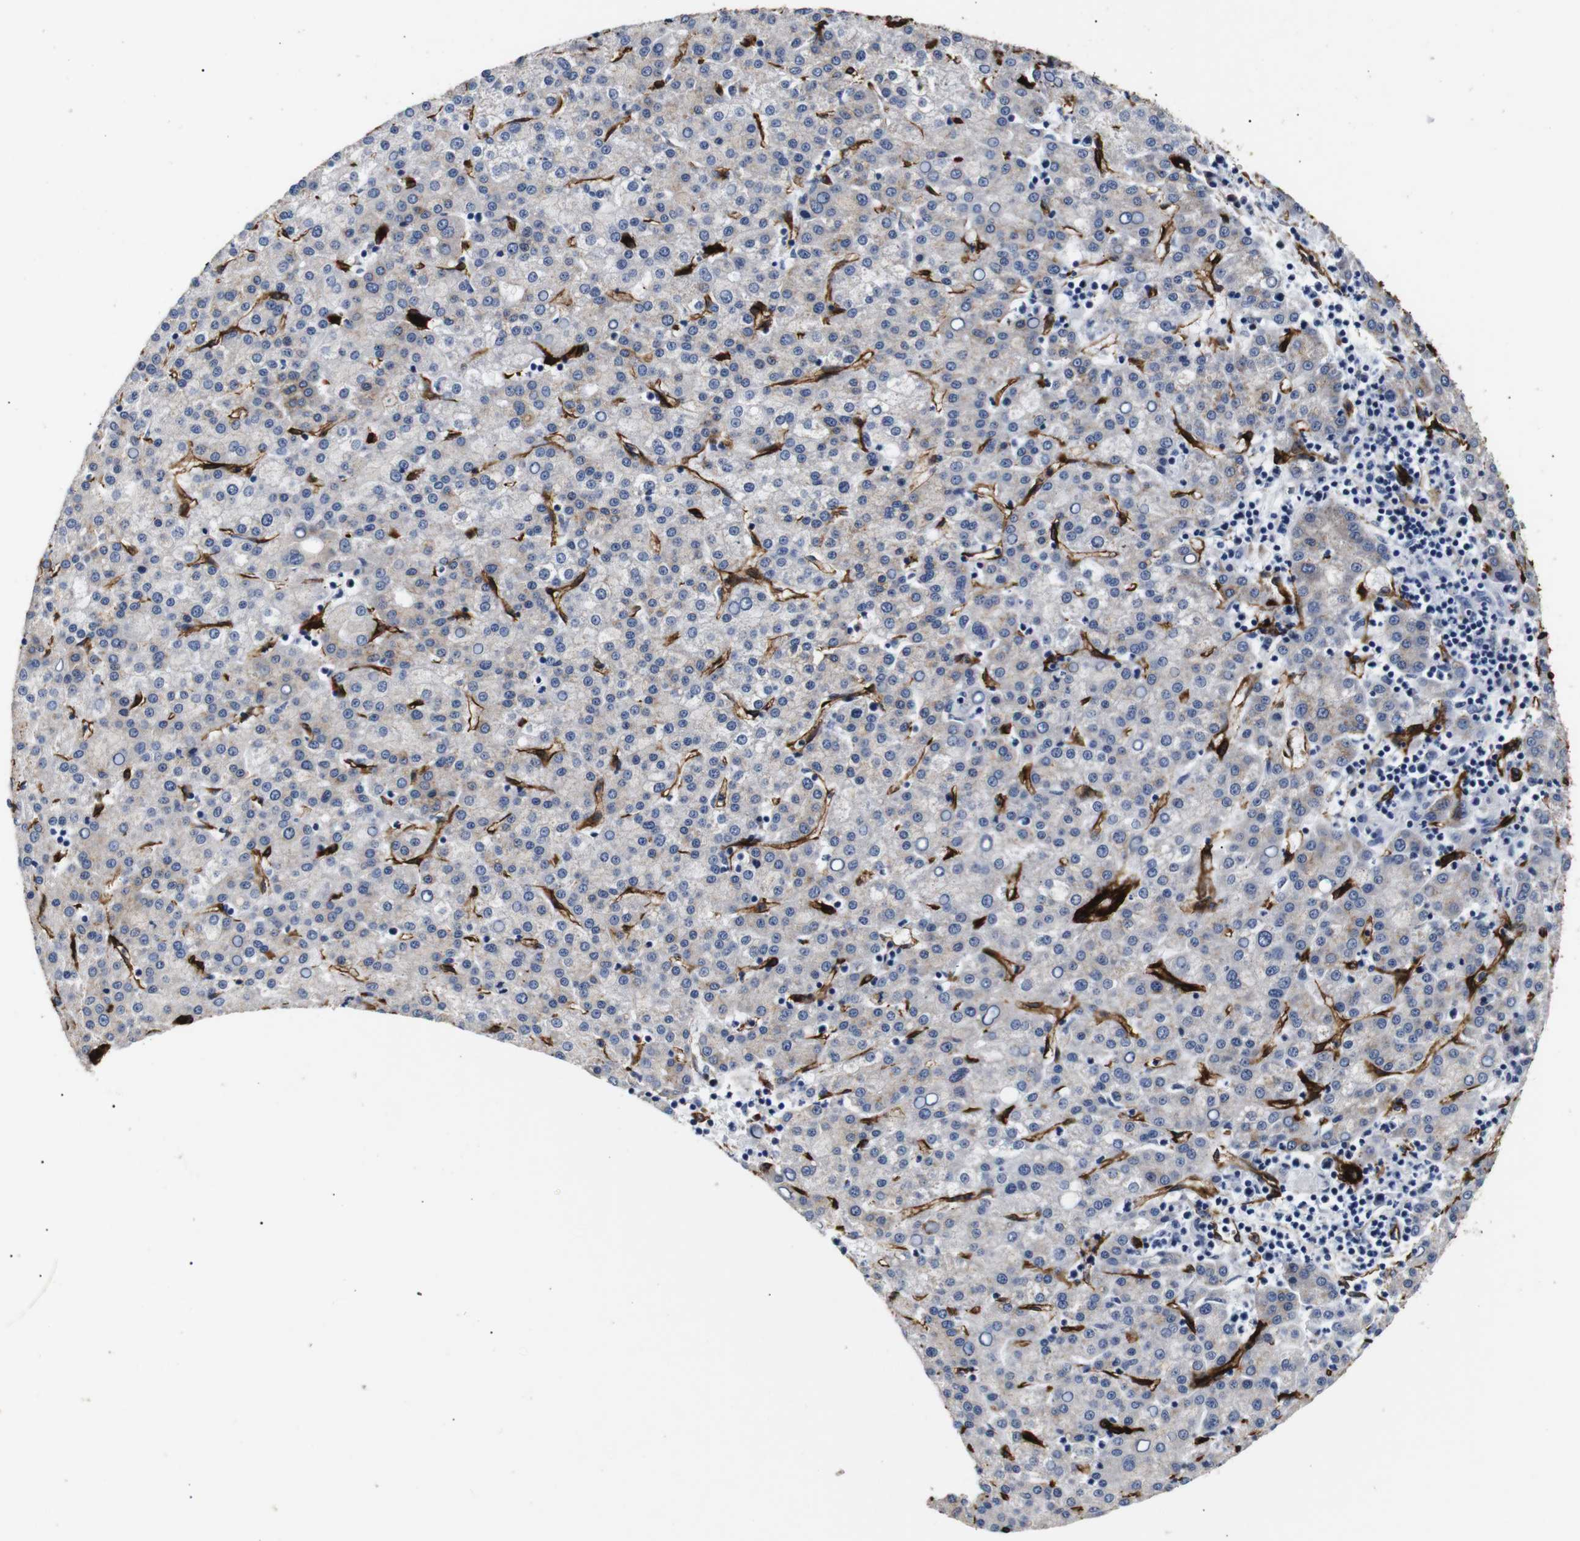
{"staining": {"intensity": "negative", "quantity": "none", "location": "none"}, "tissue": "liver cancer", "cell_type": "Tumor cells", "image_type": "cancer", "snomed": [{"axis": "morphology", "description": "Carcinoma, Hepatocellular, NOS"}, {"axis": "topography", "description": "Liver"}], "caption": "Liver cancer (hepatocellular carcinoma) was stained to show a protein in brown. There is no significant positivity in tumor cells.", "gene": "CAV2", "patient": {"sex": "female", "age": 58}}